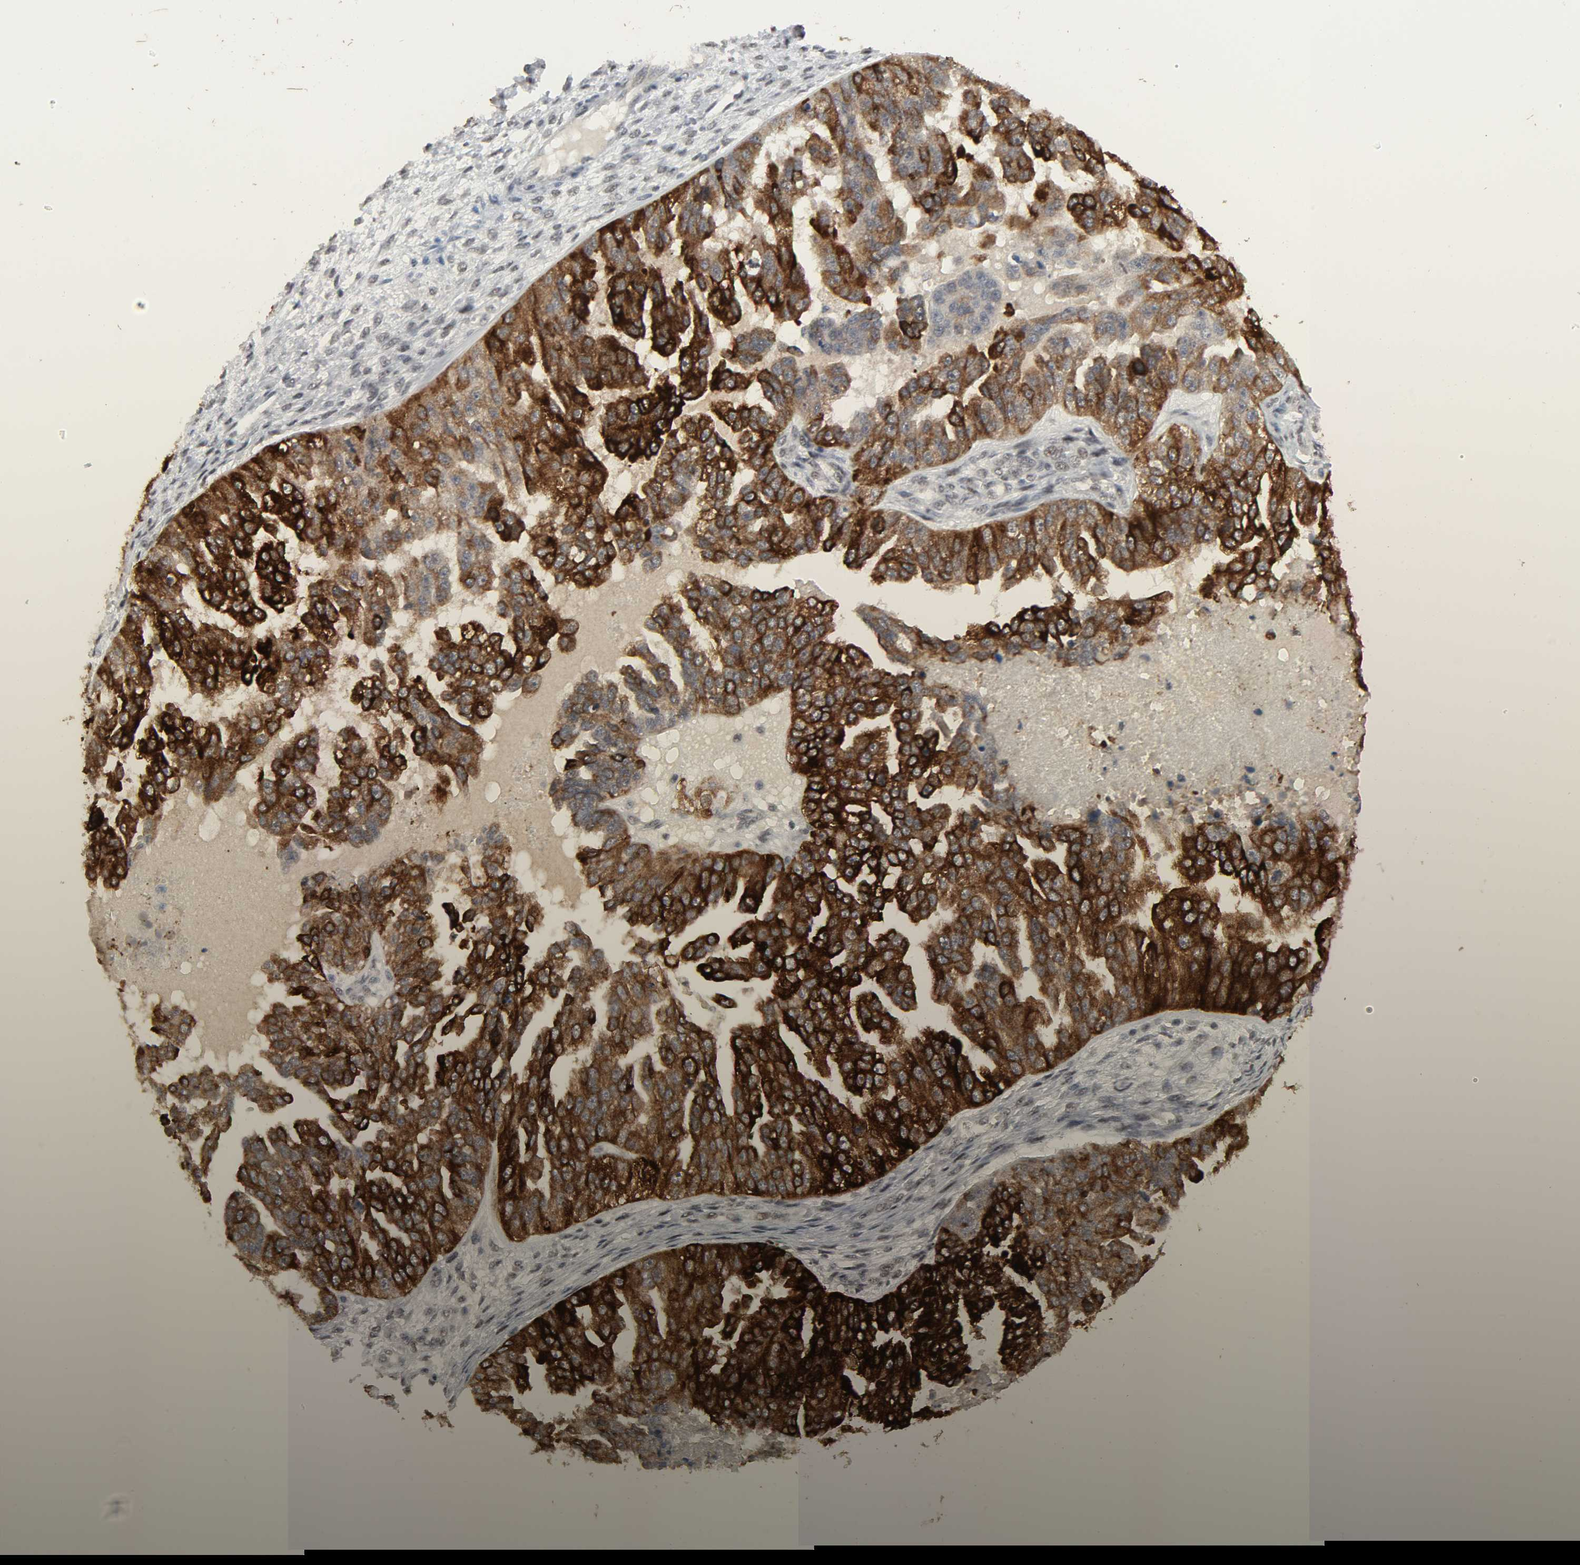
{"staining": {"intensity": "strong", "quantity": ">75%", "location": "cytoplasmic/membranous"}, "tissue": "ovarian cancer", "cell_type": "Tumor cells", "image_type": "cancer", "snomed": [{"axis": "morphology", "description": "Cystadenocarcinoma, serous, NOS"}, {"axis": "topography", "description": "Ovary"}], "caption": "Protein expression by immunohistochemistry (IHC) displays strong cytoplasmic/membranous staining in approximately >75% of tumor cells in ovarian cancer. (Brightfield microscopy of DAB IHC at high magnification).", "gene": "MUC1", "patient": {"sex": "female", "age": 58}}